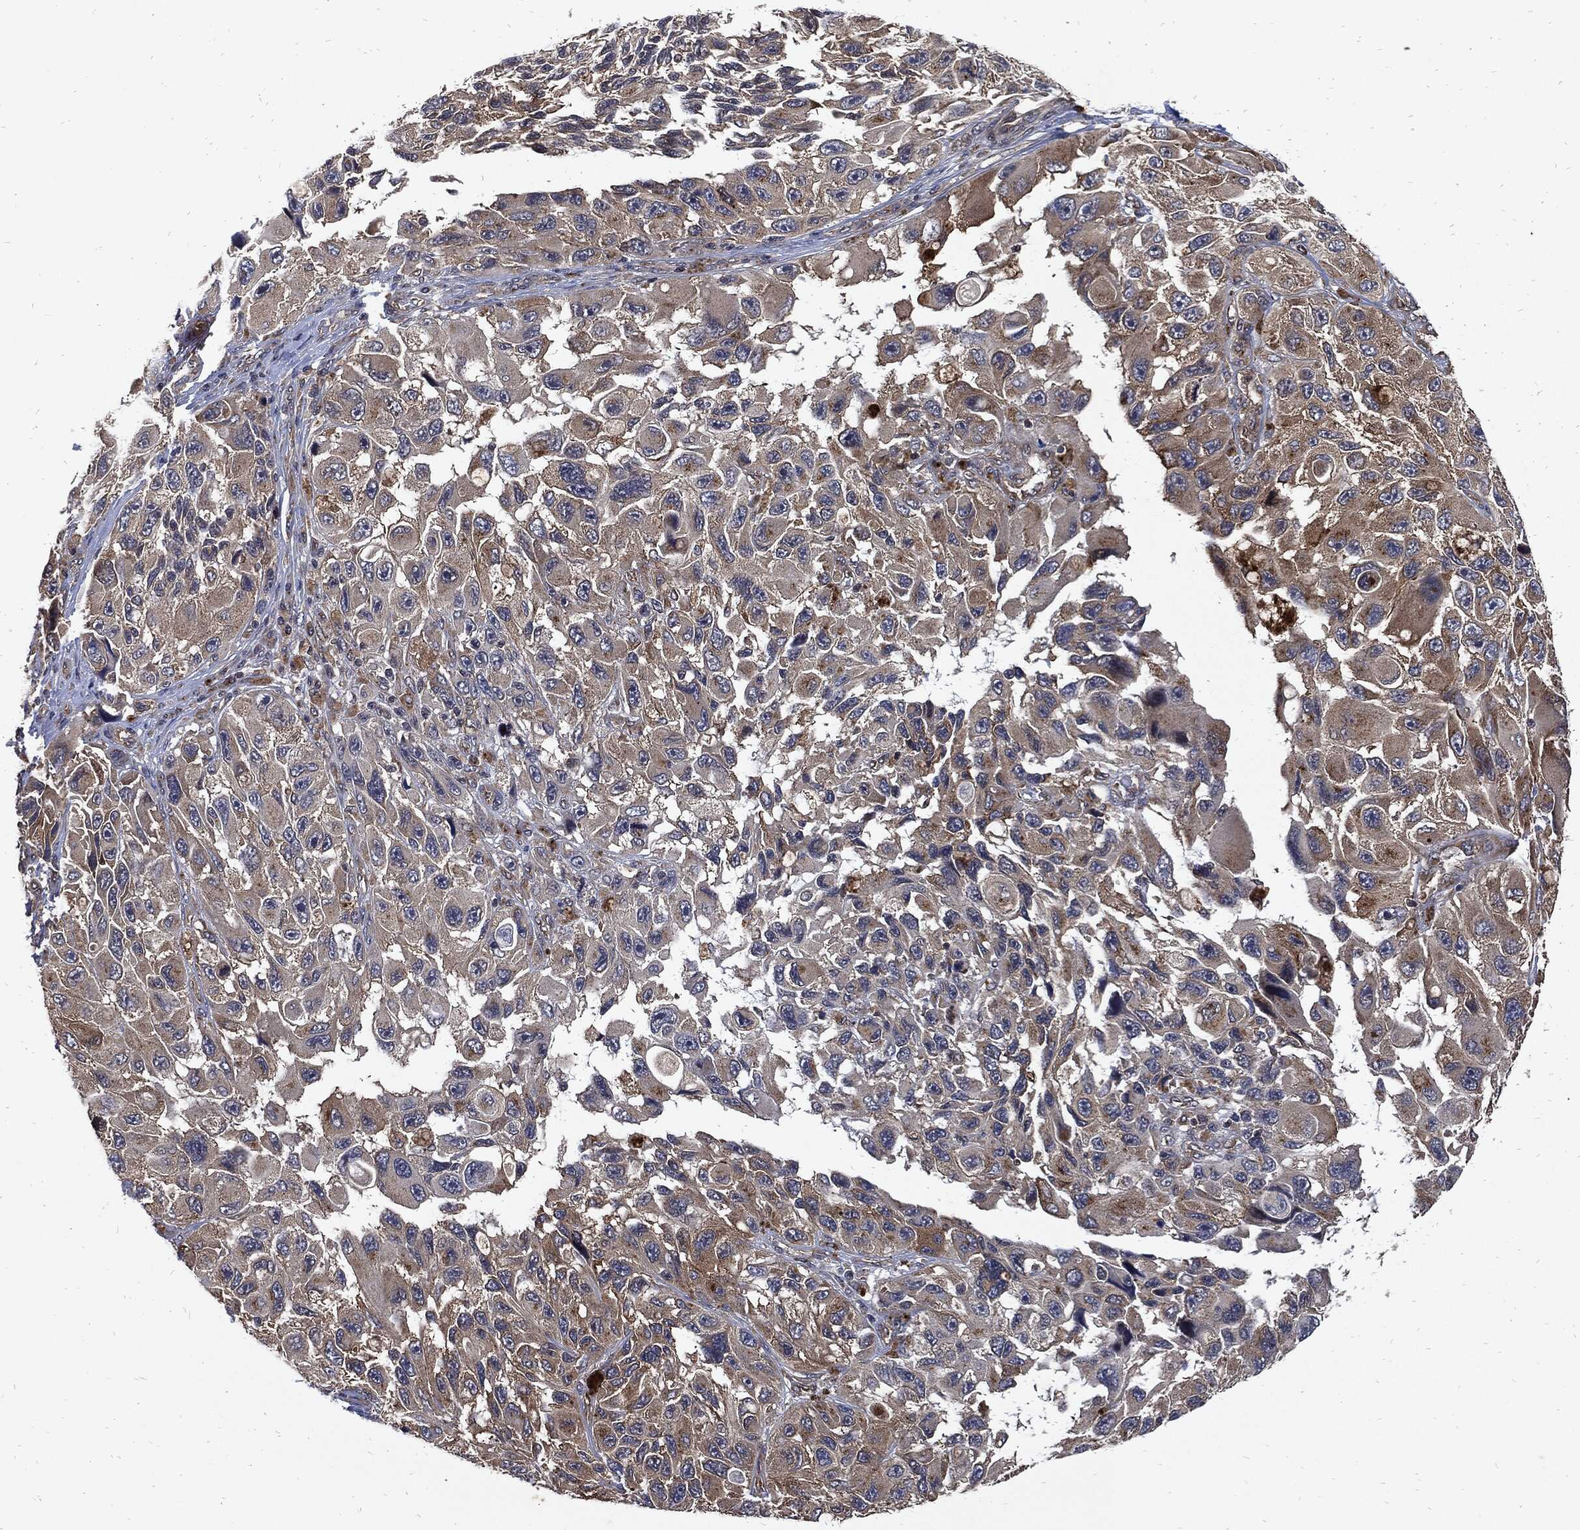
{"staining": {"intensity": "weak", "quantity": "<25%", "location": "cytoplasmic/membranous"}, "tissue": "melanoma", "cell_type": "Tumor cells", "image_type": "cancer", "snomed": [{"axis": "morphology", "description": "Malignant melanoma, NOS"}, {"axis": "topography", "description": "Skin"}], "caption": "Histopathology image shows no protein positivity in tumor cells of melanoma tissue.", "gene": "DCTN1", "patient": {"sex": "female", "age": 73}}